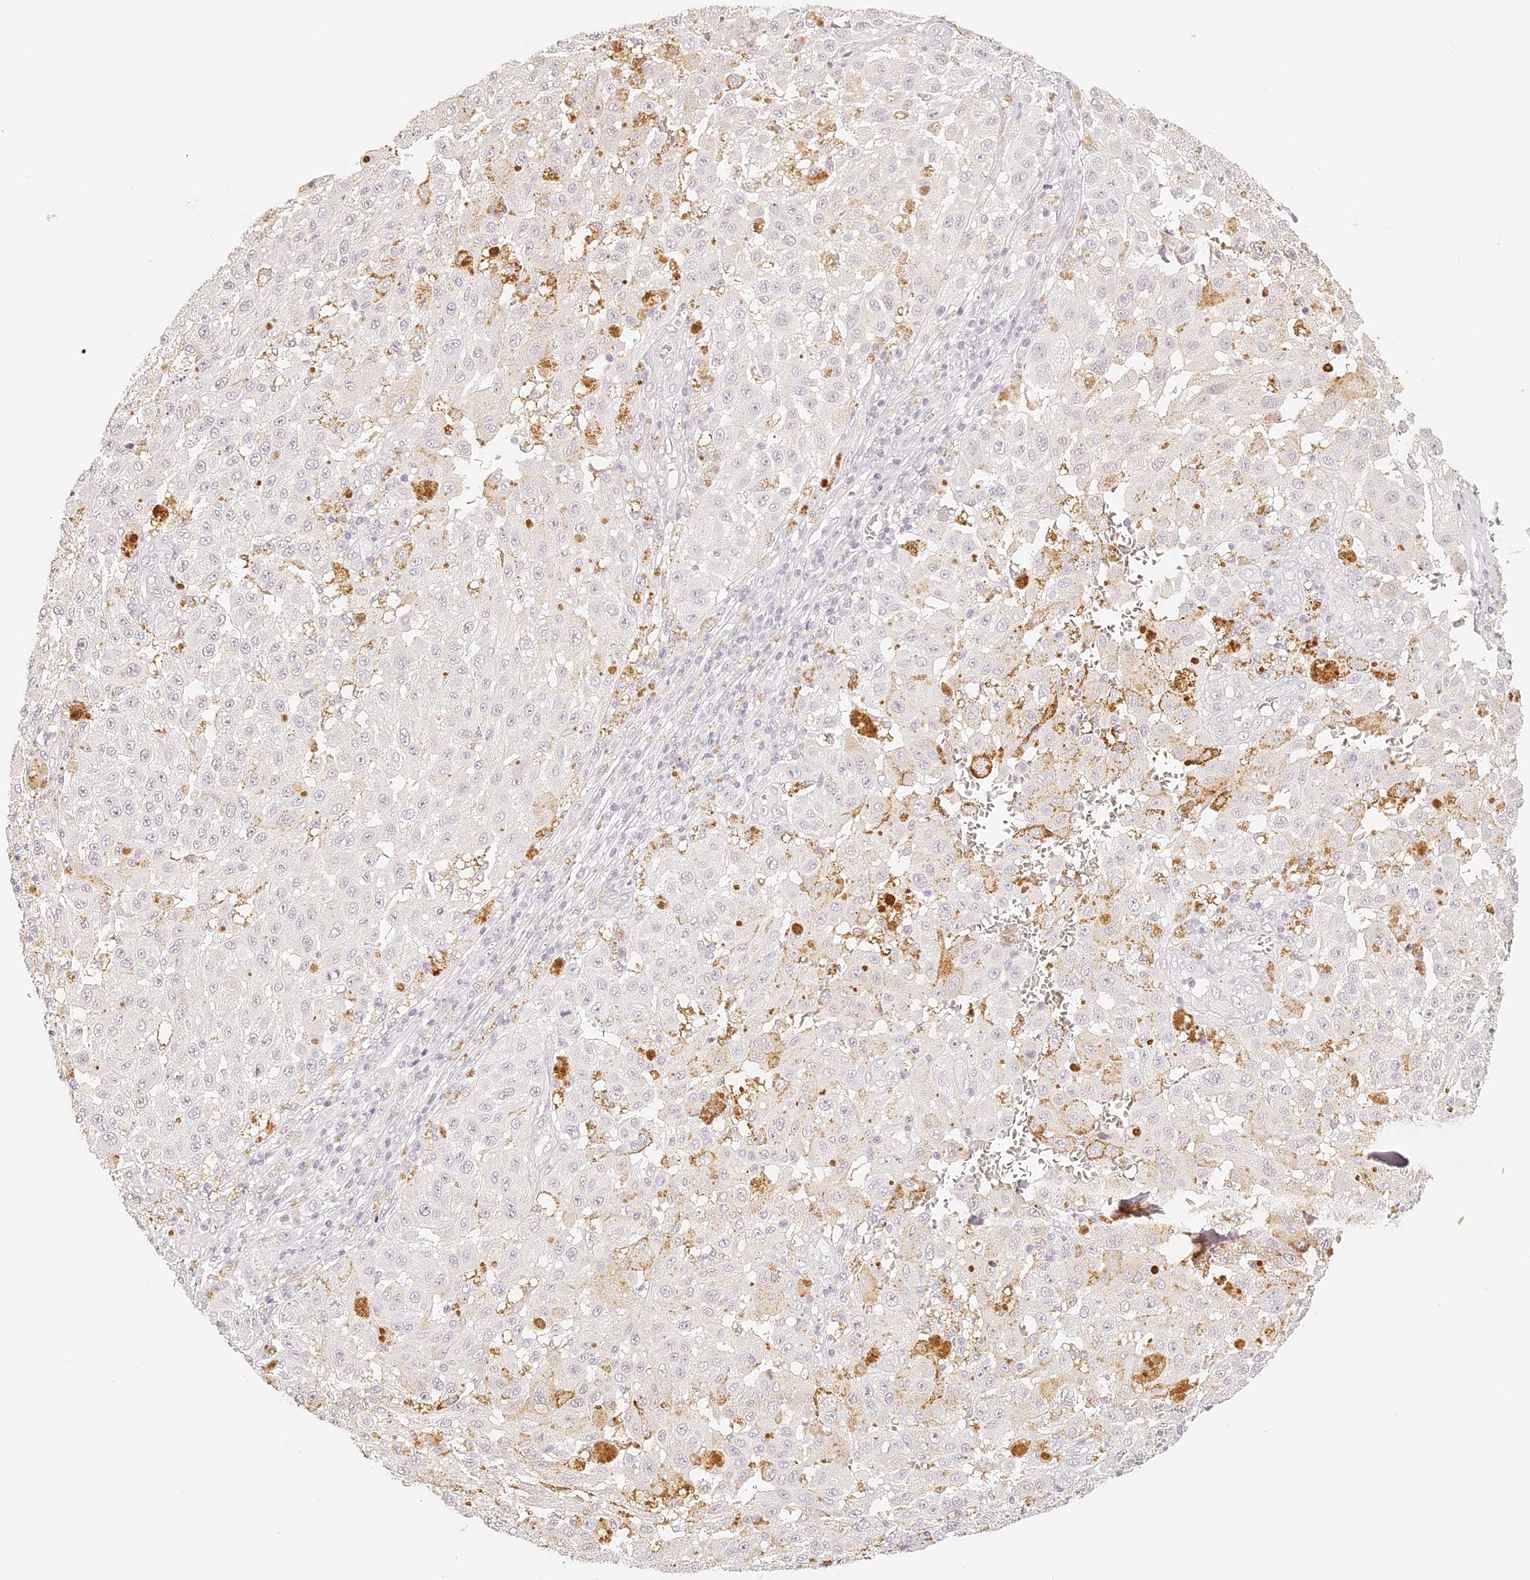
{"staining": {"intensity": "negative", "quantity": "none", "location": "none"}, "tissue": "melanoma", "cell_type": "Tumor cells", "image_type": "cancer", "snomed": [{"axis": "morphology", "description": "Malignant melanoma, NOS"}, {"axis": "topography", "description": "Skin"}], "caption": "IHC micrograph of neoplastic tissue: human malignant melanoma stained with DAB (3,3'-diaminobenzidine) reveals no significant protein staining in tumor cells. (DAB immunohistochemistry visualized using brightfield microscopy, high magnification).", "gene": "TRIM45", "patient": {"sex": "female", "age": 64}}